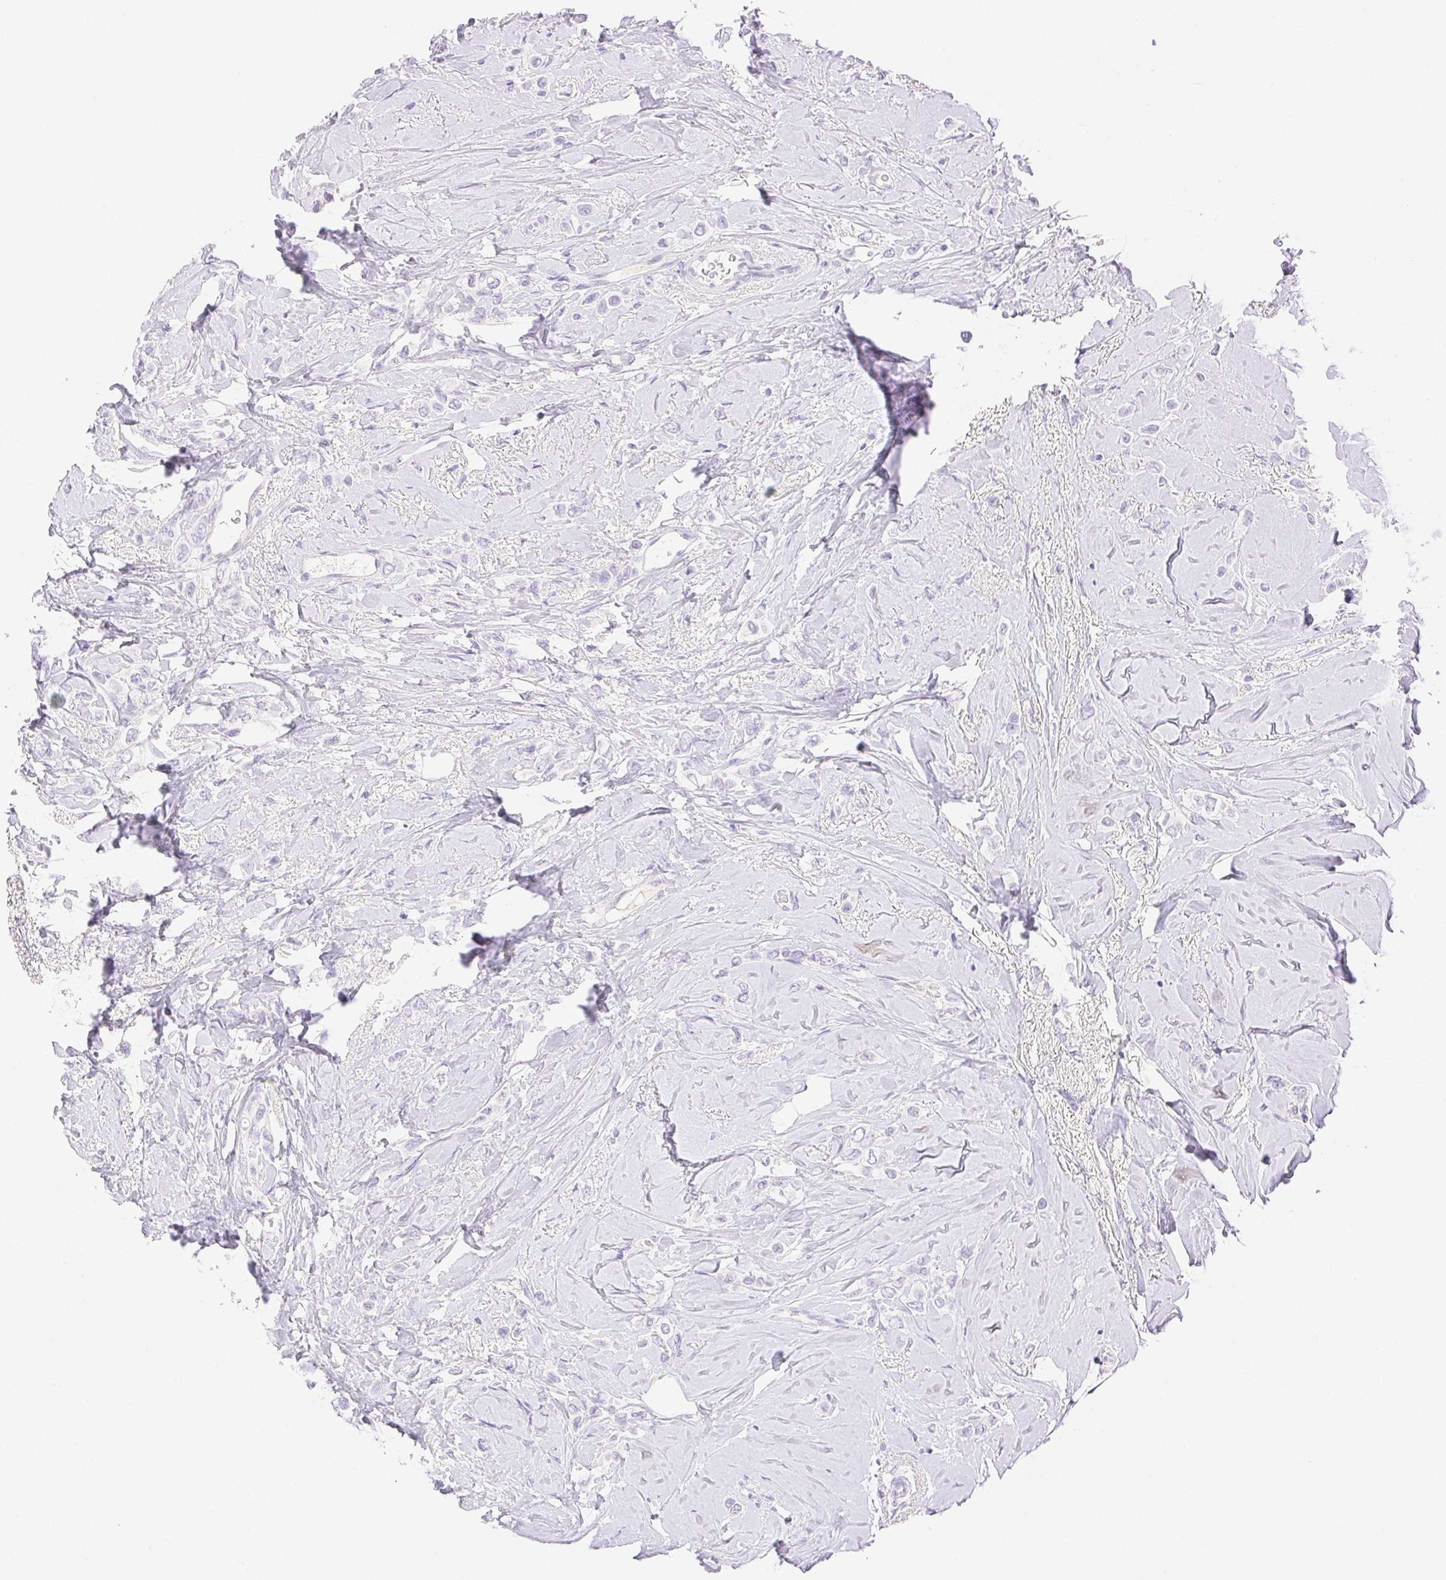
{"staining": {"intensity": "negative", "quantity": "none", "location": "none"}, "tissue": "breast cancer", "cell_type": "Tumor cells", "image_type": "cancer", "snomed": [{"axis": "morphology", "description": "Lobular carcinoma"}, {"axis": "topography", "description": "Breast"}], "caption": "Immunohistochemistry of breast lobular carcinoma shows no staining in tumor cells.", "gene": "SPACA4", "patient": {"sex": "female", "age": 66}}